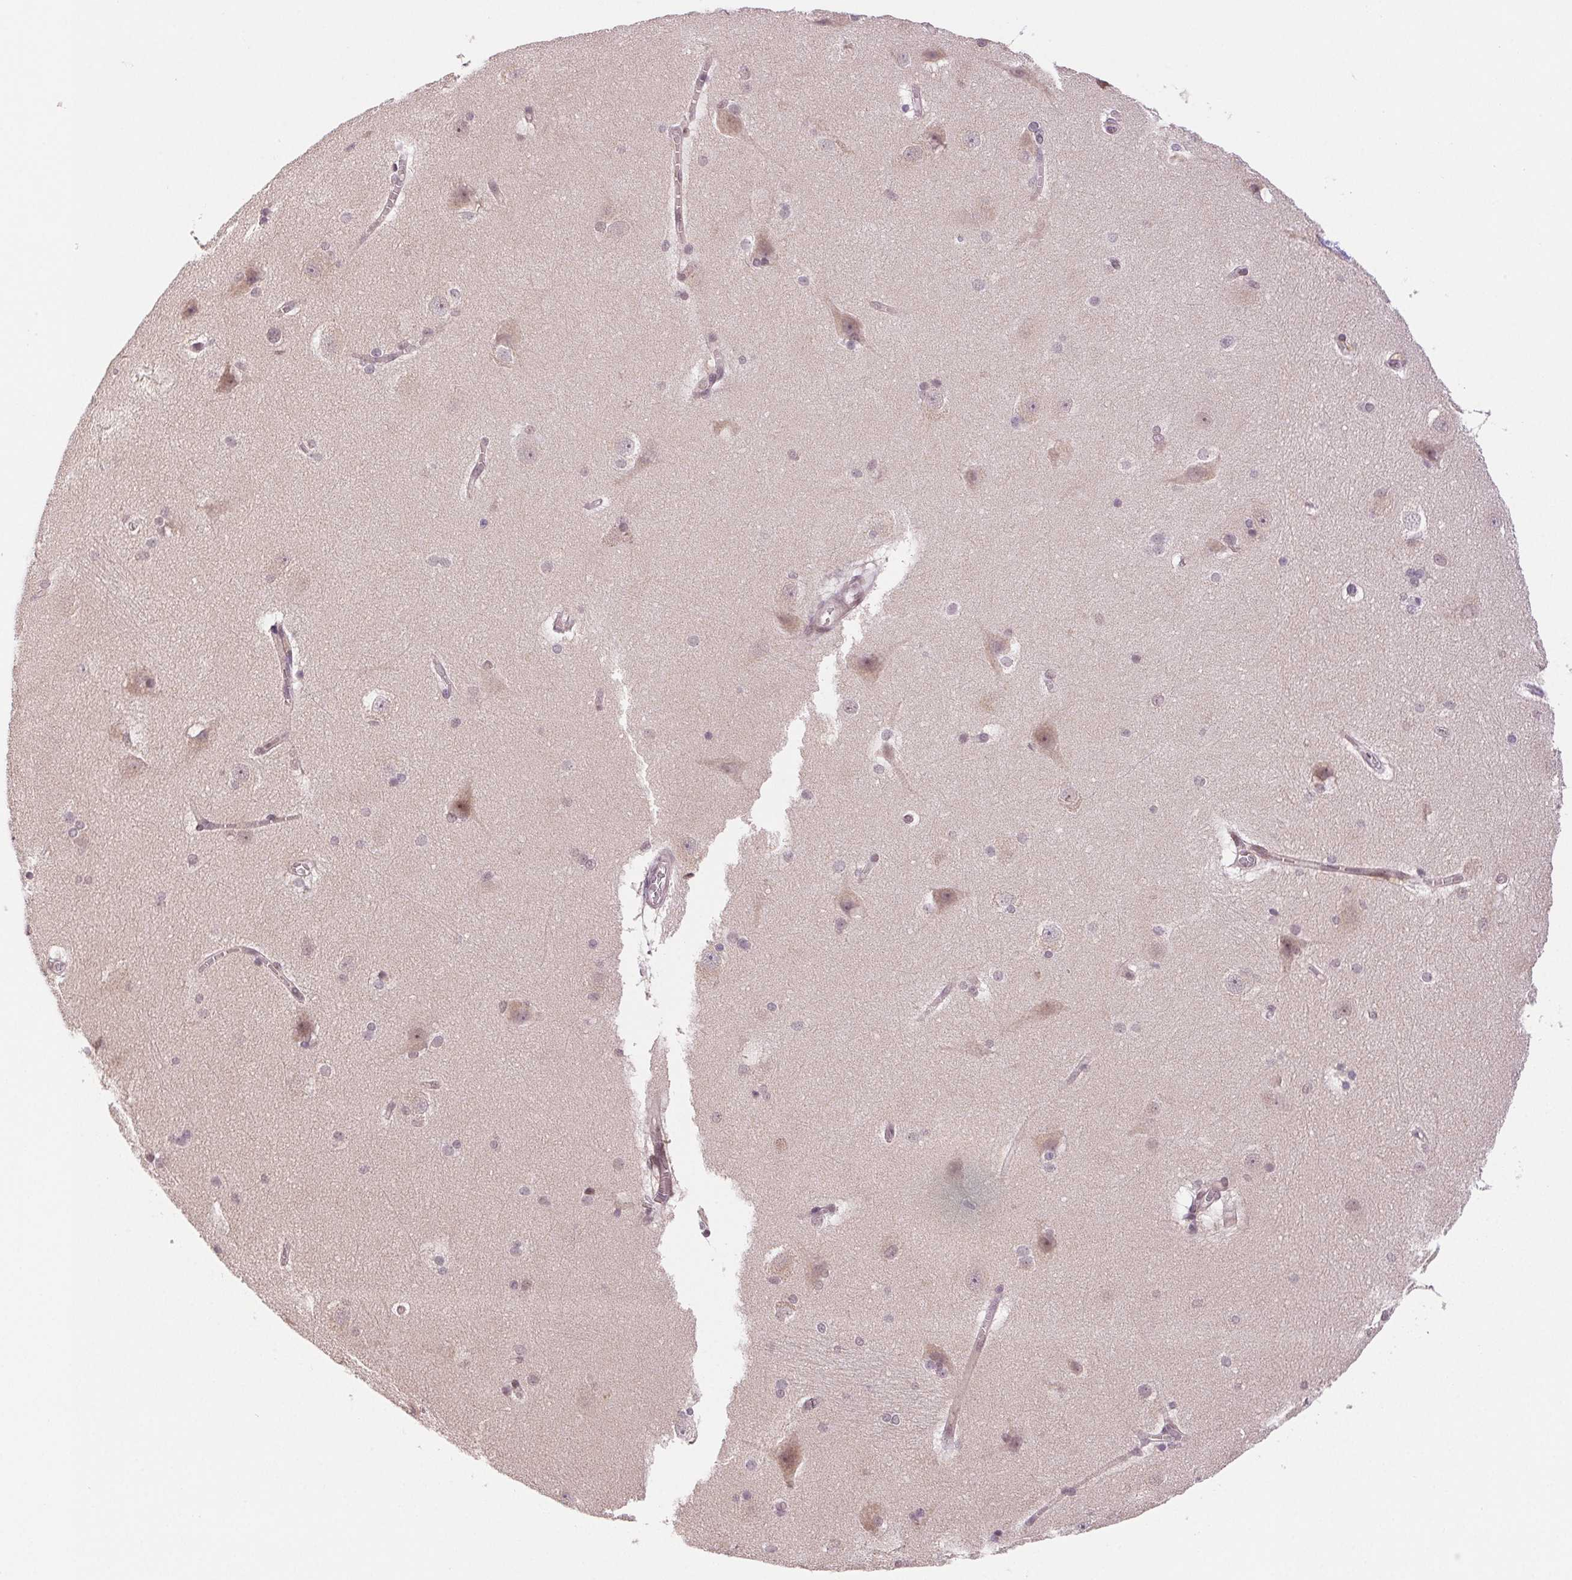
{"staining": {"intensity": "negative", "quantity": "none", "location": "none"}, "tissue": "hippocampus", "cell_type": "Glial cells", "image_type": "normal", "snomed": [{"axis": "morphology", "description": "Normal tissue, NOS"}, {"axis": "topography", "description": "Cerebral cortex"}, {"axis": "topography", "description": "Hippocampus"}], "caption": "Protein analysis of unremarkable hippocampus displays no significant expression in glial cells. (DAB (3,3'-diaminobenzidine) immunohistochemistry (IHC), high magnification).", "gene": "GRHL3", "patient": {"sex": "female", "age": 19}}